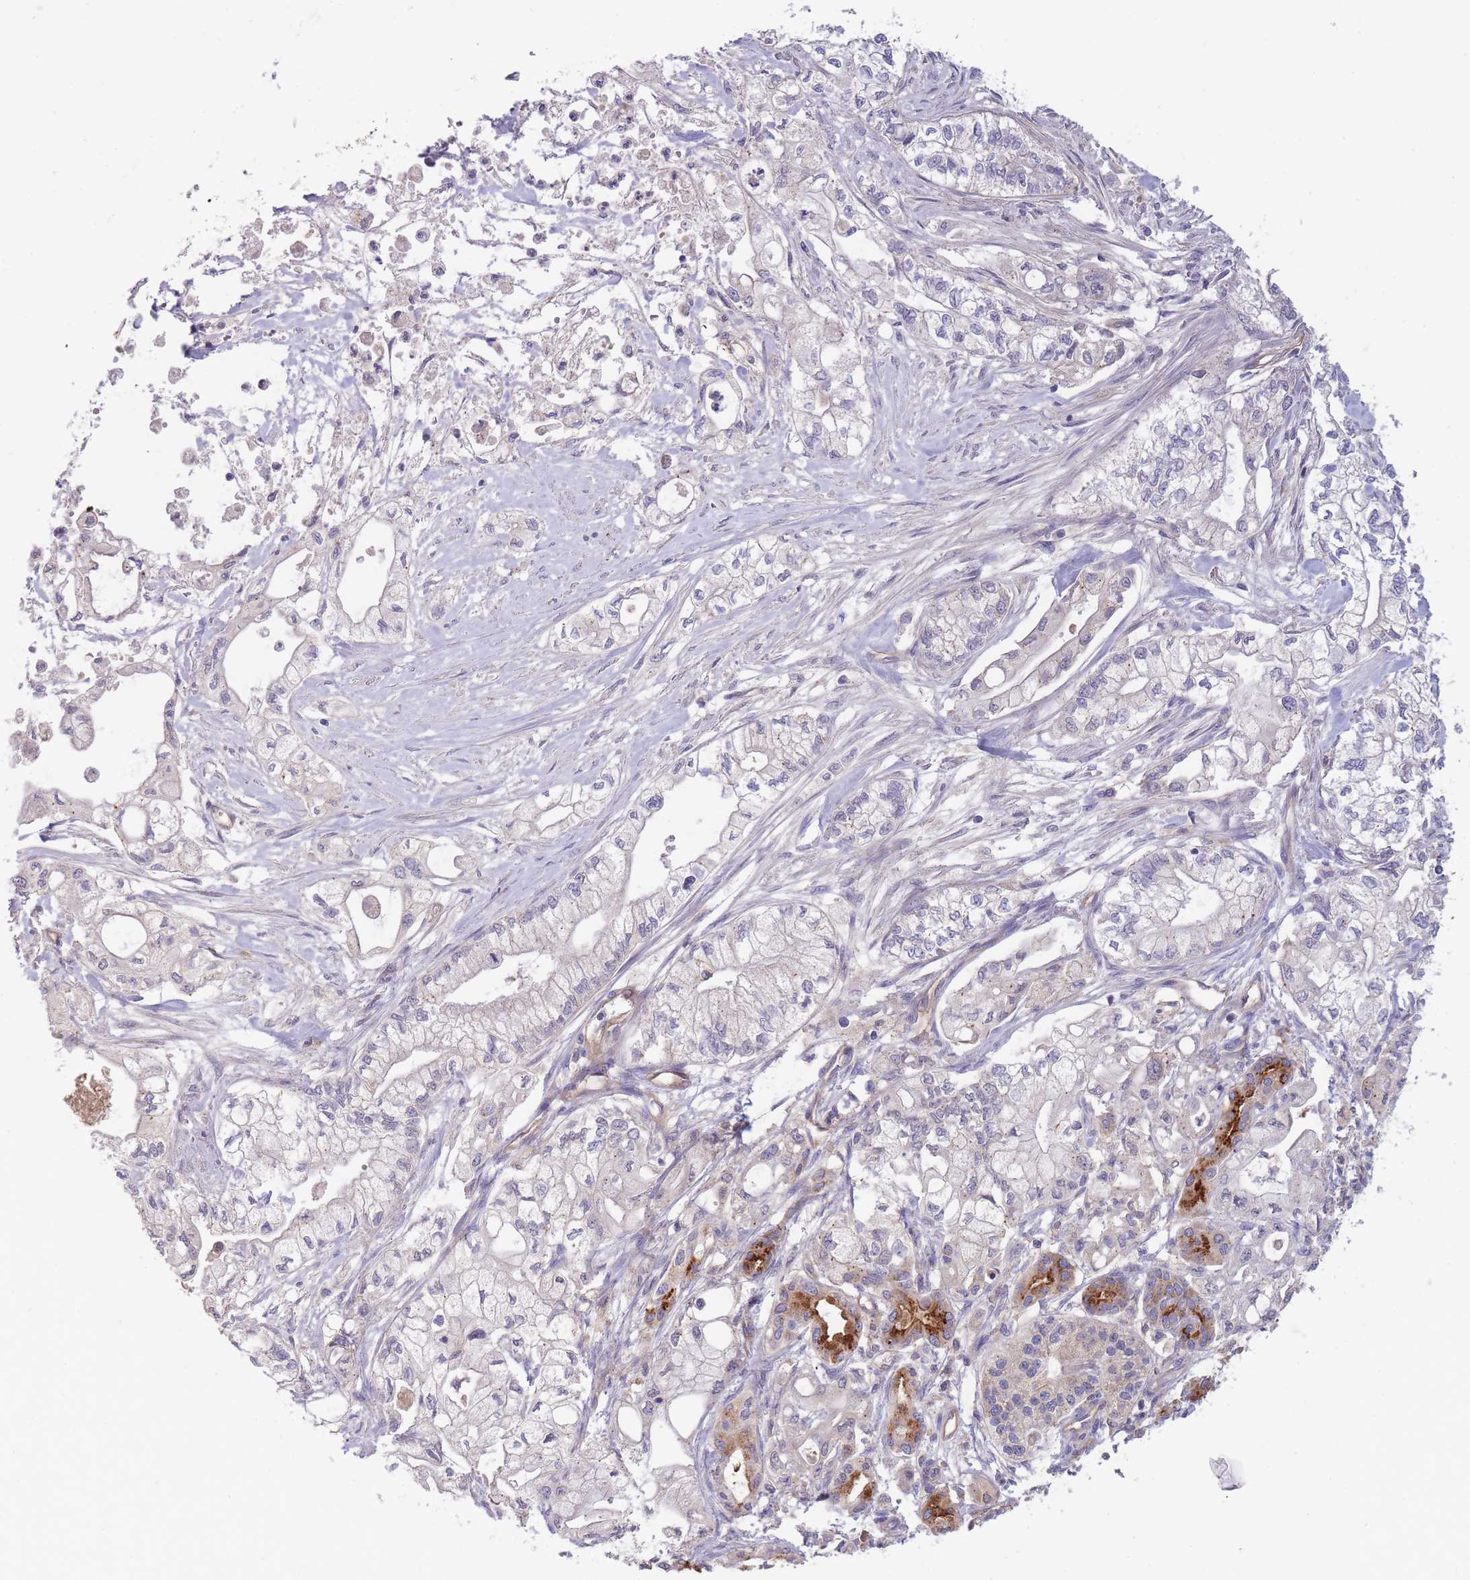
{"staining": {"intensity": "negative", "quantity": "none", "location": "none"}, "tissue": "pancreatic cancer", "cell_type": "Tumor cells", "image_type": "cancer", "snomed": [{"axis": "morphology", "description": "Adenocarcinoma, NOS"}, {"axis": "topography", "description": "Pancreas"}], "caption": "Tumor cells show no significant protein staining in pancreatic adenocarcinoma.", "gene": "NDUFAF5", "patient": {"sex": "male", "age": 79}}